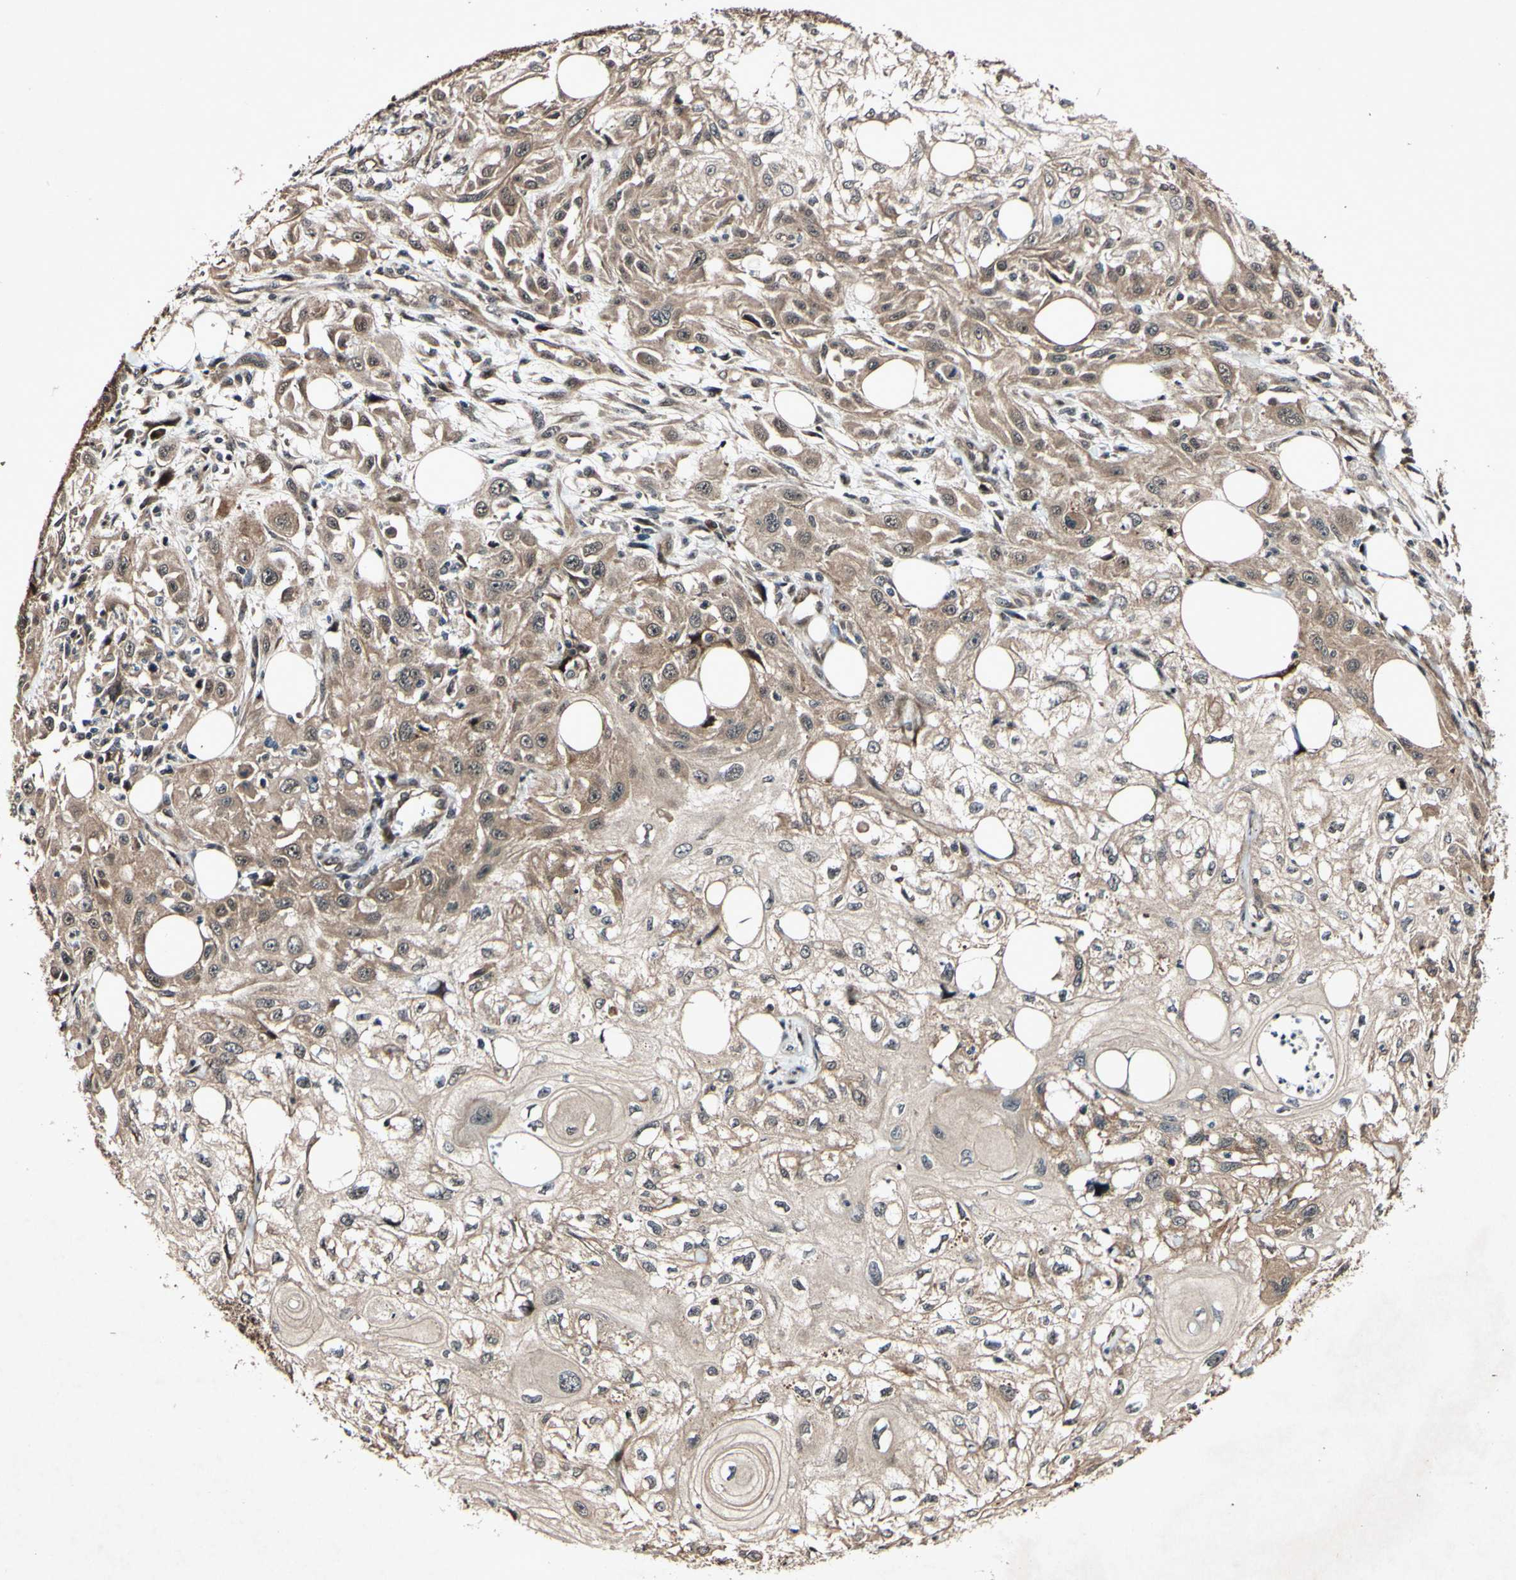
{"staining": {"intensity": "moderate", "quantity": ">75%", "location": "cytoplasmic/membranous"}, "tissue": "skin cancer", "cell_type": "Tumor cells", "image_type": "cancer", "snomed": [{"axis": "morphology", "description": "Squamous cell carcinoma, NOS"}, {"axis": "topography", "description": "Skin"}], "caption": "The immunohistochemical stain shows moderate cytoplasmic/membranous expression in tumor cells of skin squamous cell carcinoma tissue. Using DAB (brown) and hematoxylin (blue) stains, captured at high magnification using brightfield microscopy.", "gene": "CSNK1E", "patient": {"sex": "male", "age": 75}}